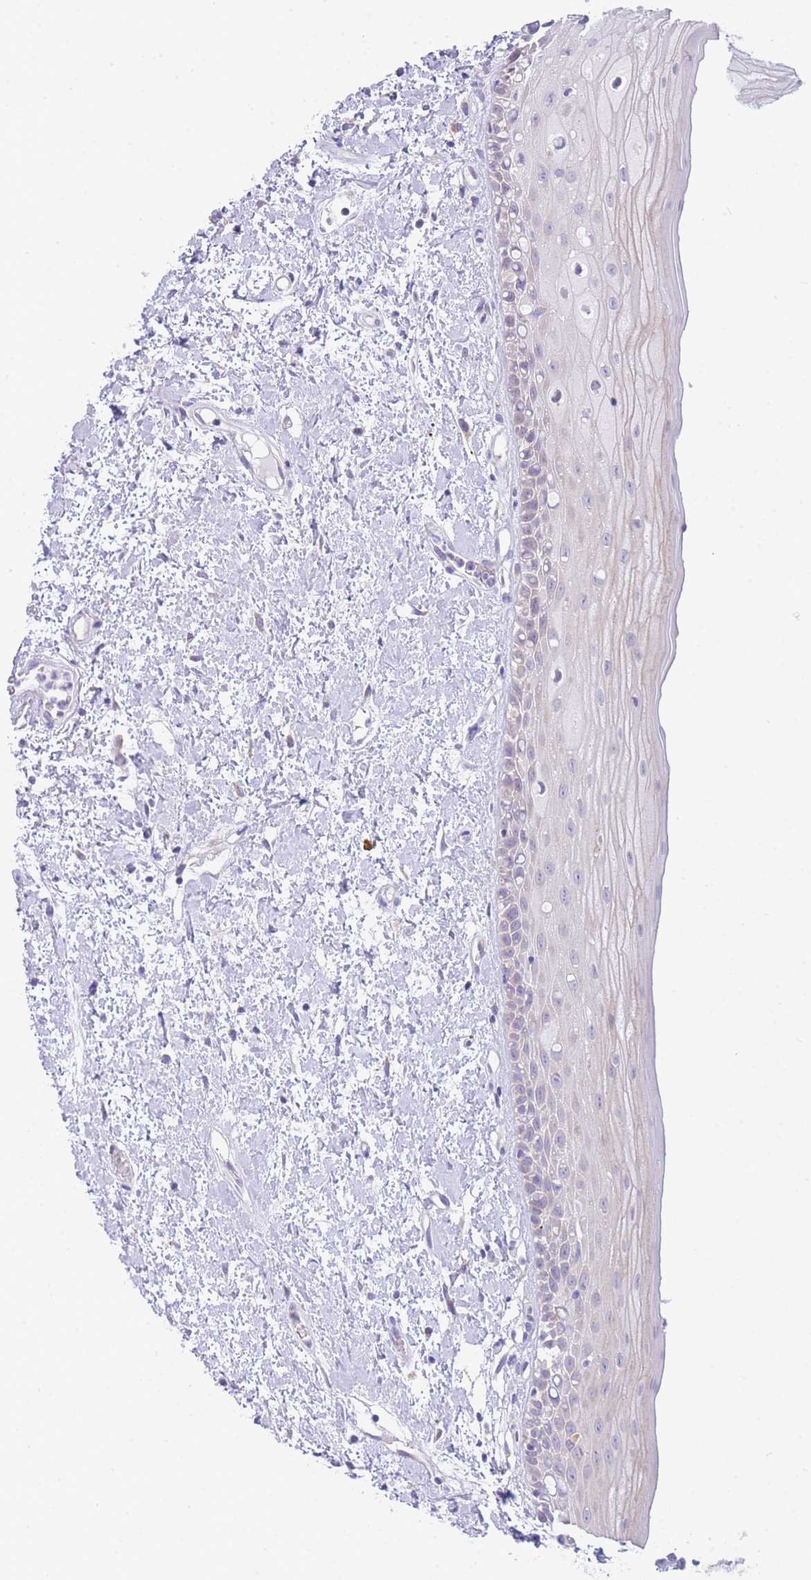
{"staining": {"intensity": "negative", "quantity": "none", "location": "none"}, "tissue": "oral mucosa", "cell_type": "Squamous epithelial cells", "image_type": "normal", "snomed": [{"axis": "morphology", "description": "Normal tissue, NOS"}, {"axis": "topography", "description": "Oral tissue"}], "caption": "Micrograph shows no protein staining in squamous epithelial cells of benign oral mucosa.", "gene": "ZNF510", "patient": {"sex": "female", "age": 76}}